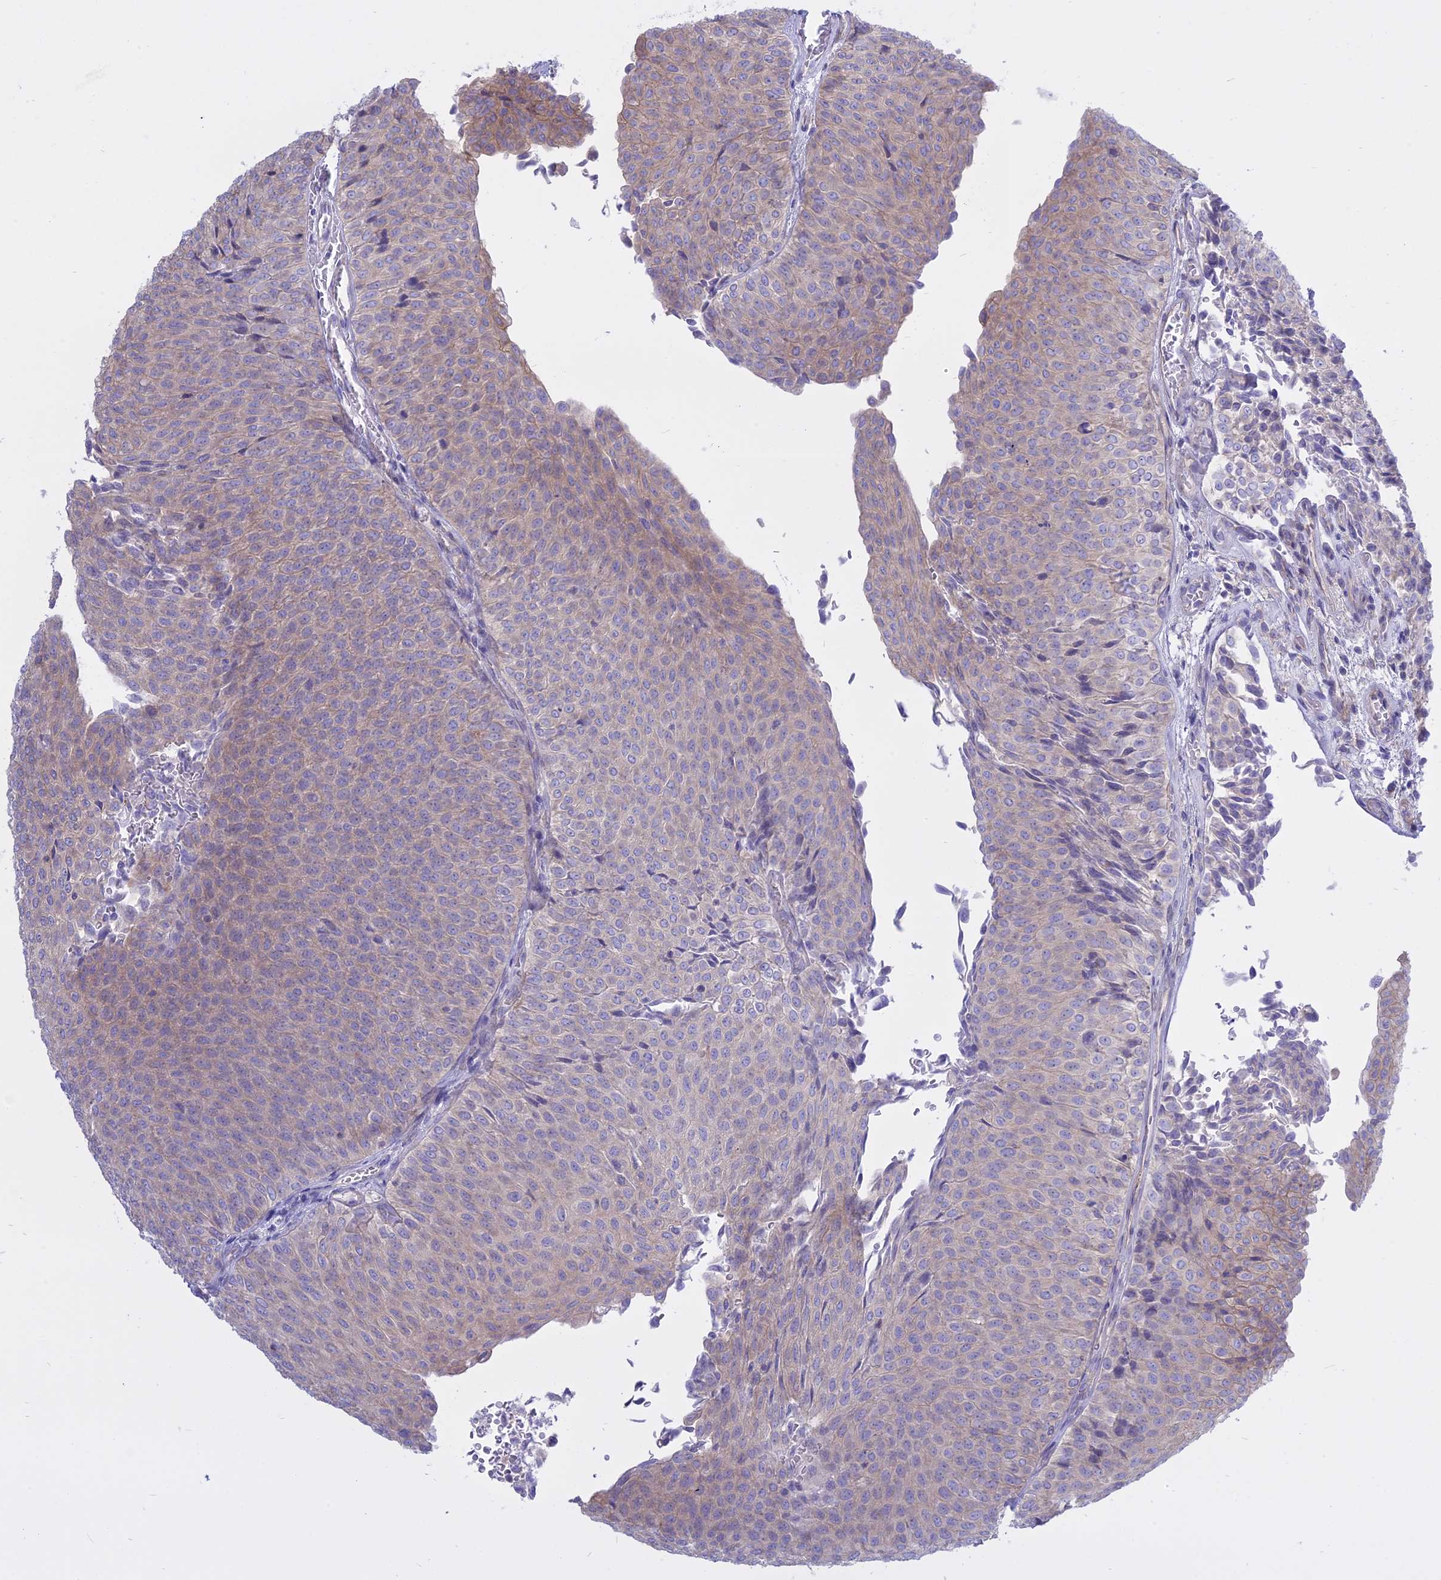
{"staining": {"intensity": "weak", "quantity": "25%-75%", "location": "cytoplasmic/membranous"}, "tissue": "urothelial cancer", "cell_type": "Tumor cells", "image_type": "cancer", "snomed": [{"axis": "morphology", "description": "Urothelial carcinoma, Low grade"}, {"axis": "topography", "description": "Urinary bladder"}], "caption": "A brown stain shows weak cytoplasmic/membranous staining of a protein in urothelial carcinoma (low-grade) tumor cells.", "gene": "AHCYL1", "patient": {"sex": "male", "age": 78}}